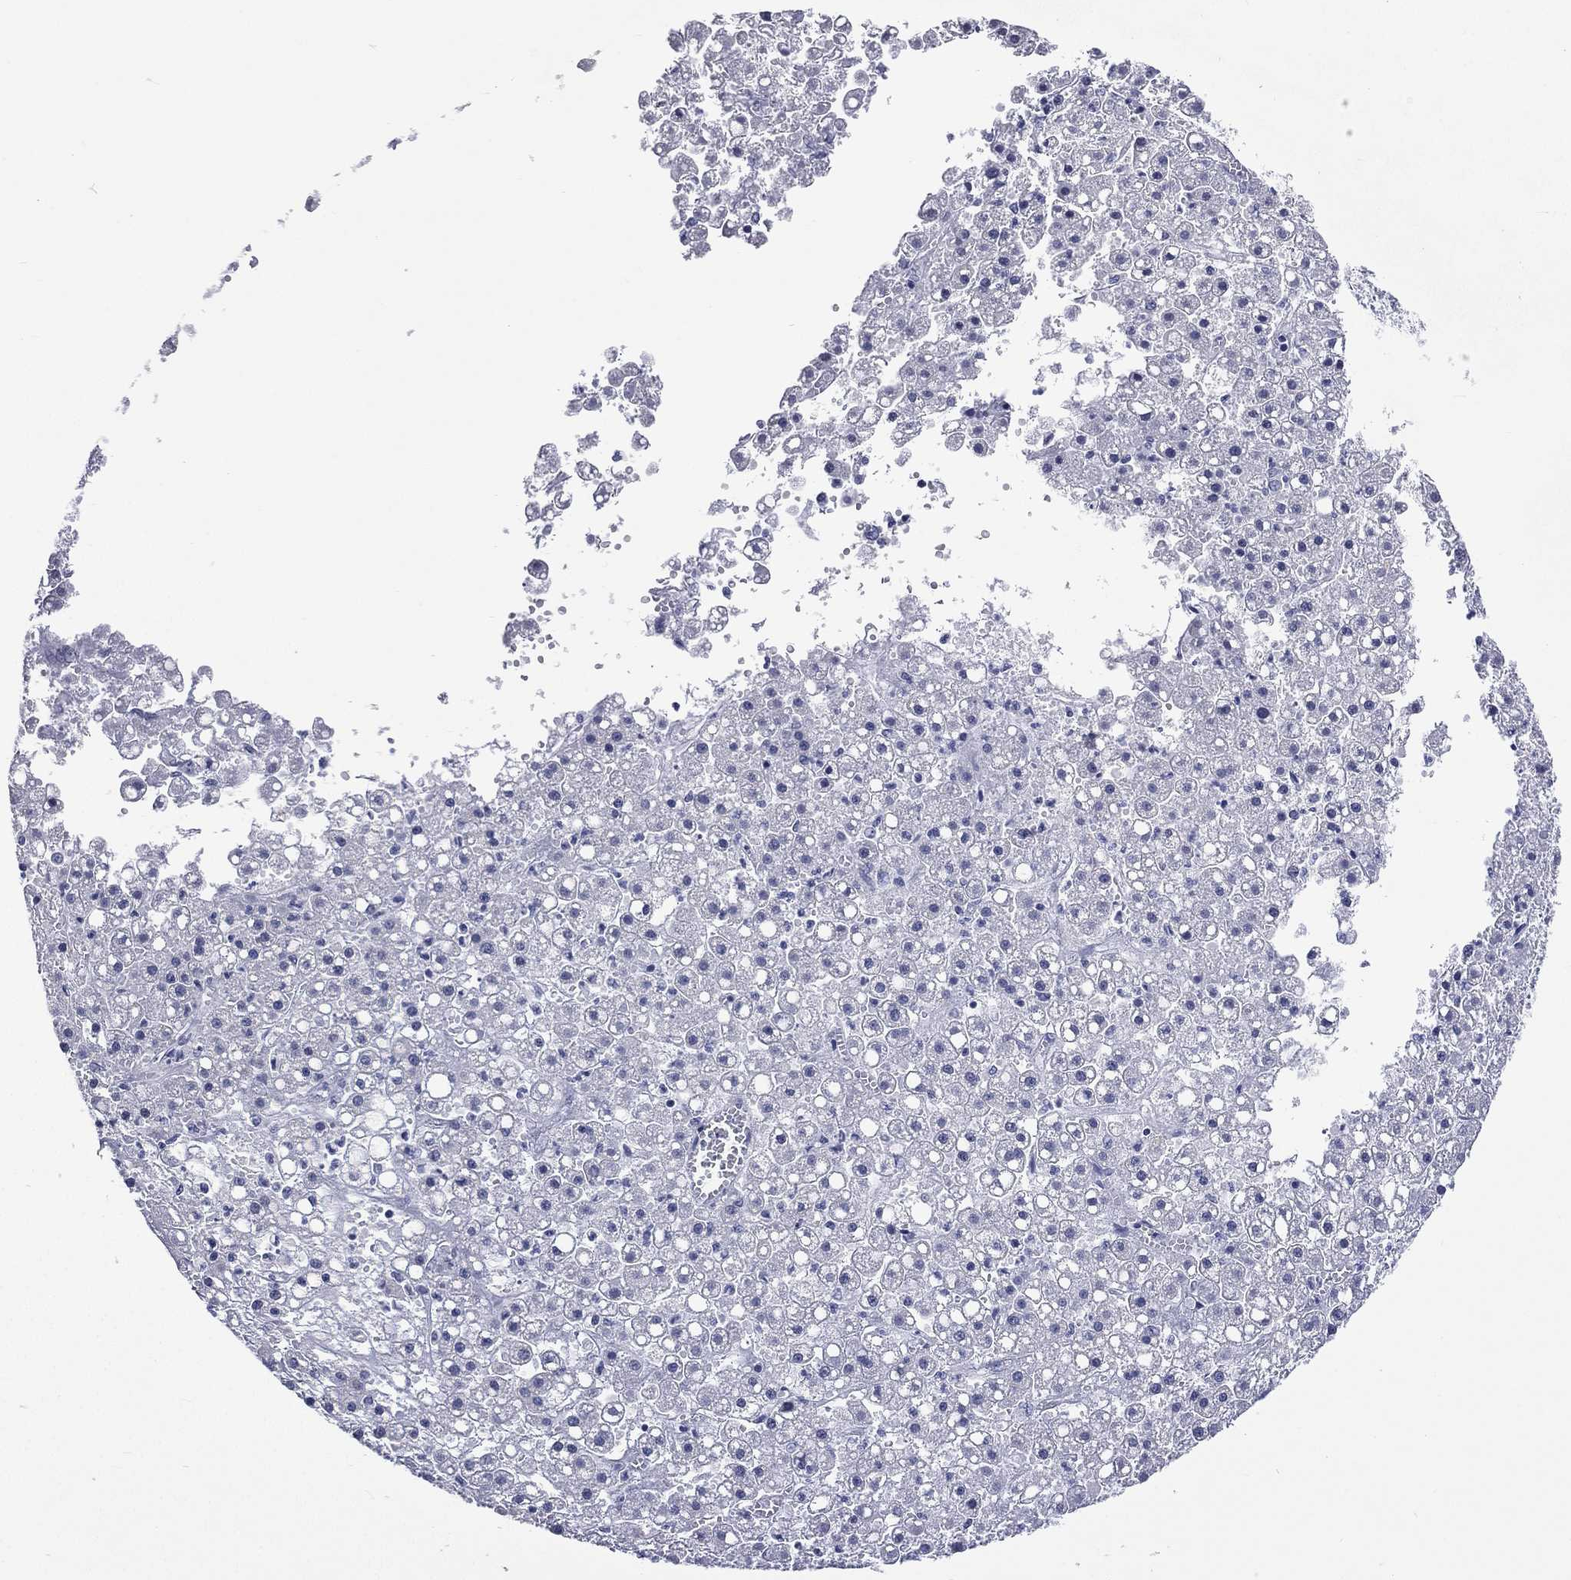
{"staining": {"intensity": "negative", "quantity": "none", "location": "none"}, "tissue": "liver cancer", "cell_type": "Tumor cells", "image_type": "cancer", "snomed": [{"axis": "morphology", "description": "Carcinoma, Hepatocellular, NOS"}, {"axis": "topography", "description": "Liver"}], "caption": "DAB immunohistochemical staining of human hepatocellular carcinoma (liver) reveals no significant positivity in tumor cells.", "gene": "SSX1", "patient": {"sex": "male", "age": 67}}